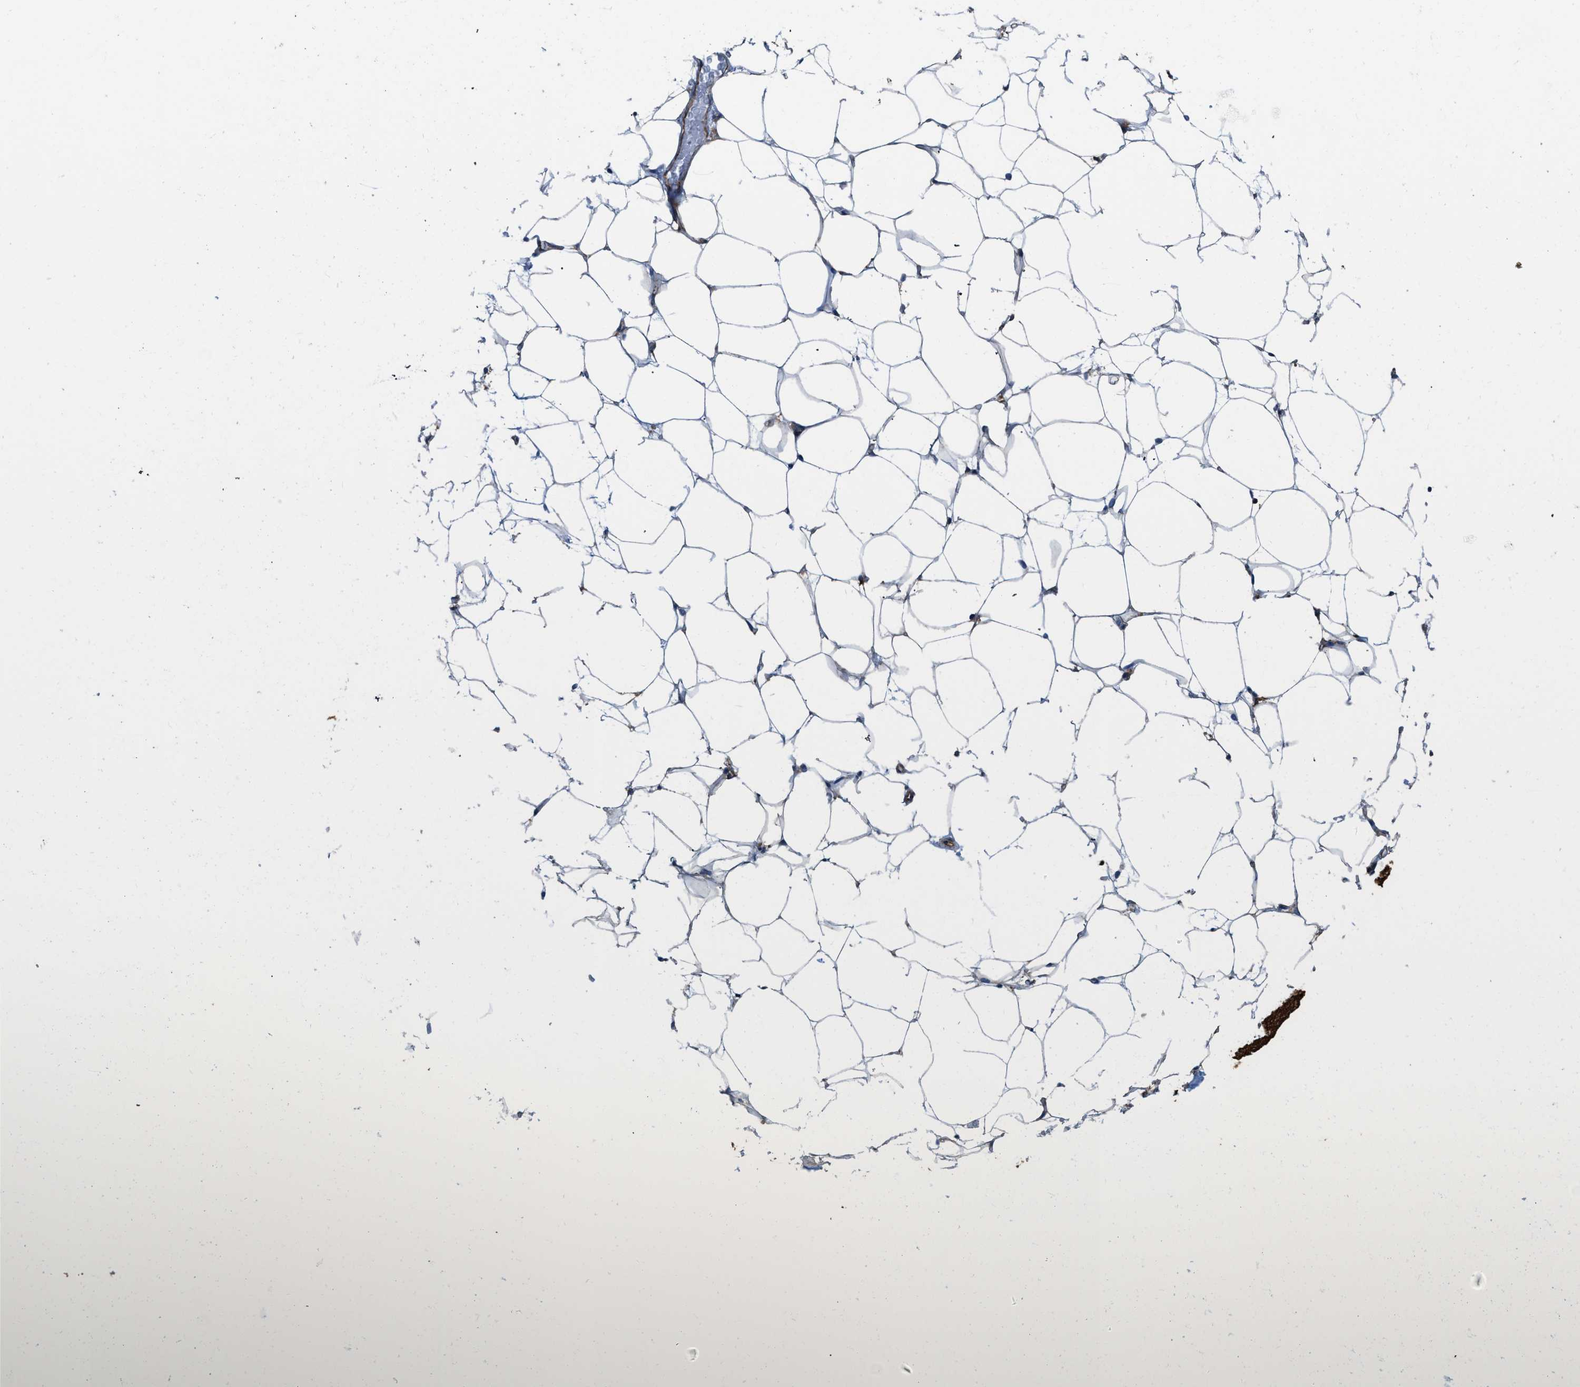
{"staining": {"intensity": "weak", "quantity": "25%-75%", "location": "cytoplasmic/membranous"}, "tissue": "adipose tissue", "cell_type": "Adipocytes", "image_type": "normal", "snomed": [{"axis": "morphology", "description": "Normal tissue, NOS"}, {"axis": "topography", "description": "Breast"}, {"axis": "topography", "description": "Soft tissue"}], "caption": "Adipose tissue stained with DAB immunohistochemistry exhibits low levels of weak cytoplasmic/membranous expression in approximately 25%-75% of adipocytes.", "gene": "MYO18A", "patient": {"sex": "female", "age": 75}}